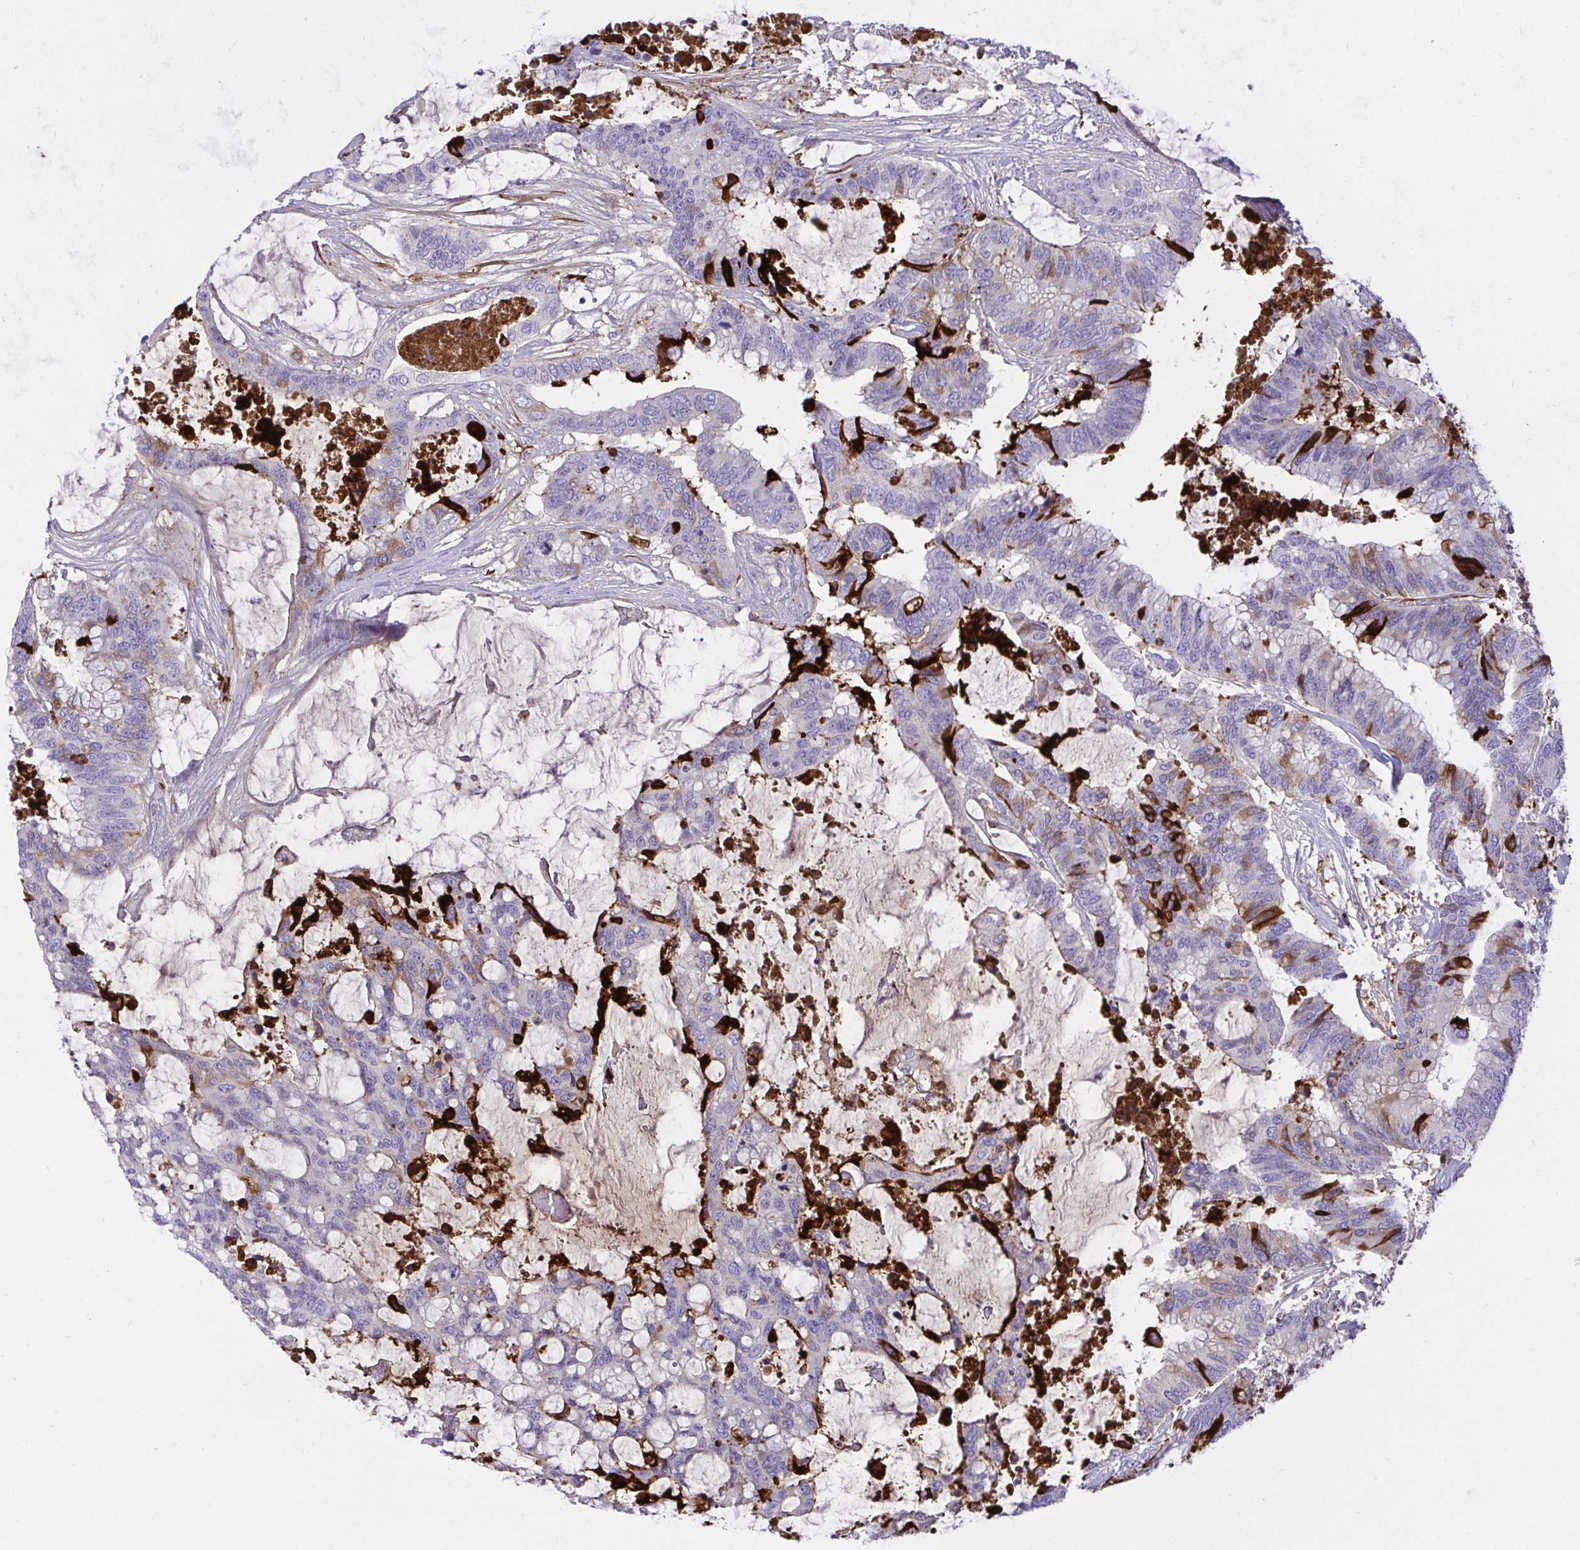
{"staining": {"intensity": "strong", "quantity": "<25%", "location": "cytoplasmic/membranous"}, "tissue": "colorectal cancer", "cell_type": "Tumor cells", "image_type": "cancer", "snomed": [{"axis": "morphology", "description": "Adenocarcinoma, NOS"}, {"axis": "topography", "description": "Rectum"}], "caption": "An immunohistochemistry (IHC) micrograph of tumor tissue is shown. Protein staining in brown shows strong cytoplasmic/membranous positivity in colorectal cancer within tumor cells. Nuclei are stained in blue.", "gene": "F2", "patient": {"sex": "female", "age": 59}}